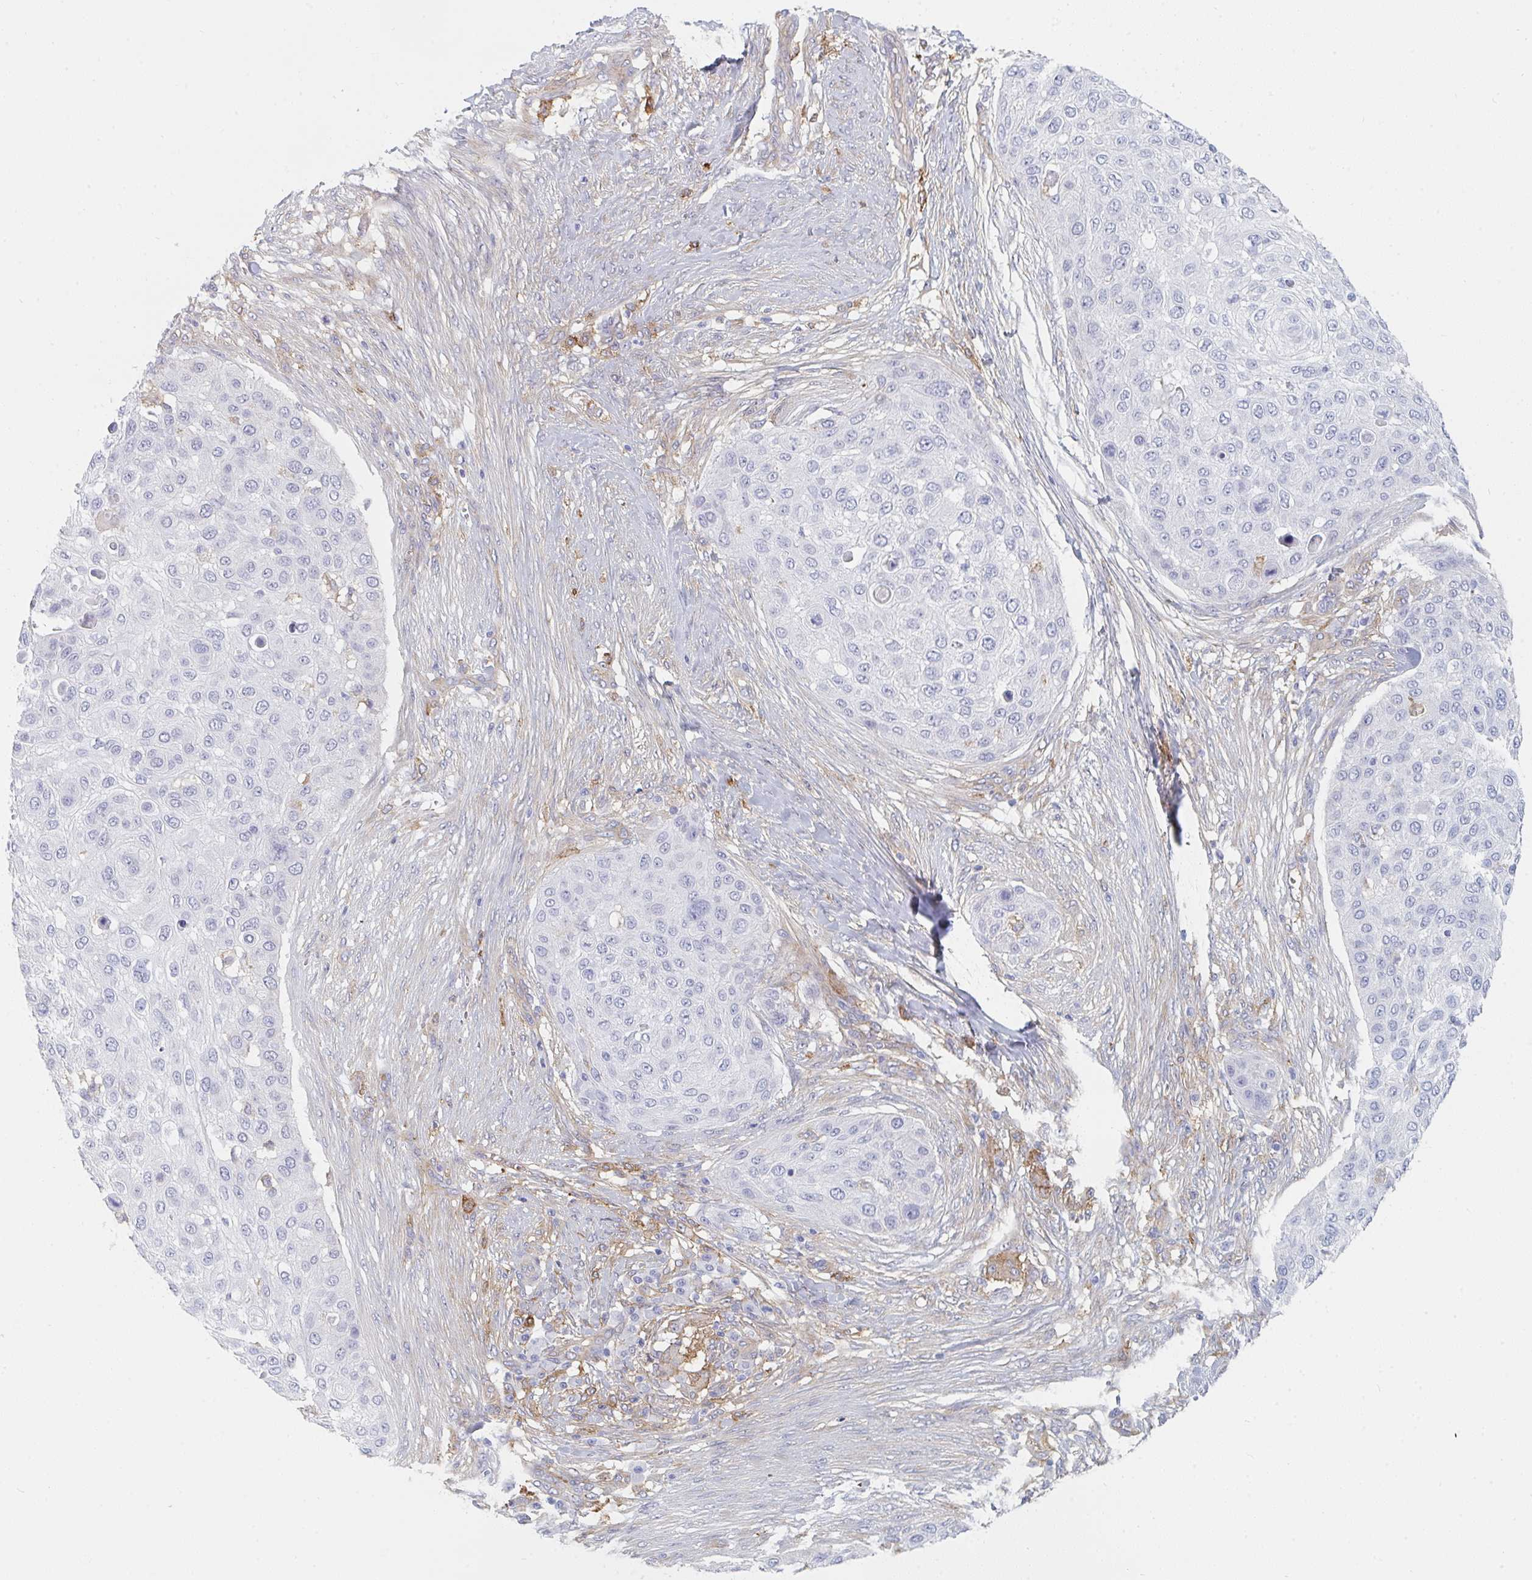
{"staining": {"intensity": "negative", "quantity": "none", "location": "none"}, "tissue": "skin cancer", "cell_type": "Tumor cells", "image_type": "cancer", "snomed": [{"axis": "morphology", "description": "Squamous cell carcinoma, NOS"}, {"axis": "topography", "description": "Skin"}], "caption": "Tumor cells are negative for brown protein staining in squamous cell carcinoma (skin). (DAB (3,3'-diaminobenzidine) immunohistochemistry, high magnification).", "gene": "DAB2", "patient": {"sex": "female", "age": 87}}